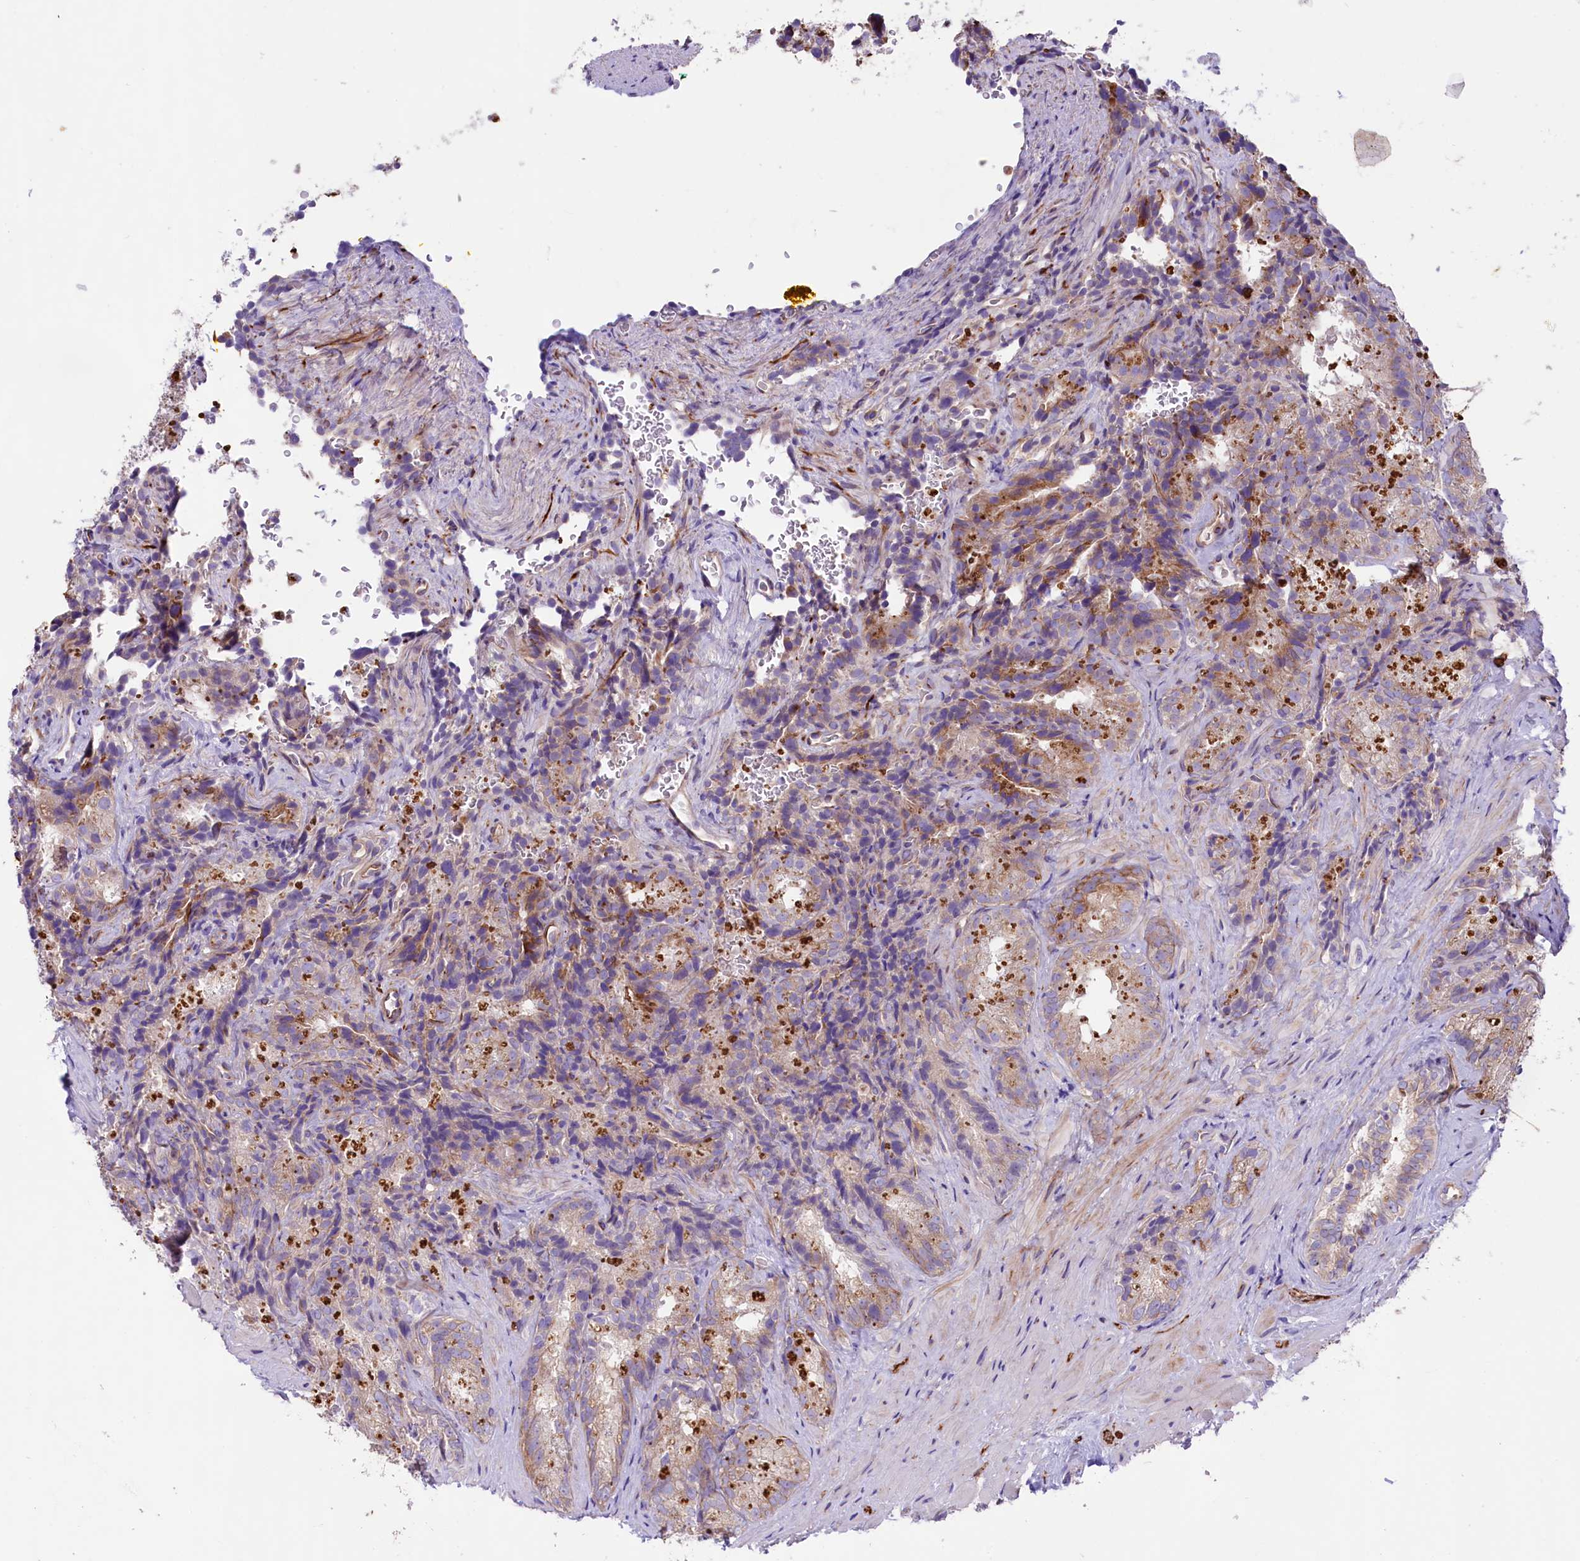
{"staining": {"intensity": "moderate", "quantity": "25%-75%", "location": "cytoplasmic/membranous"}, "tissue": "seminal vesicle", "cell_type": "Glandular cells", "image_type": "normal", "snomed": [{"axis": "morphology", "description": "Normal tissue, NOS"}, {"axis": "topography", "description": "Seminal veicle"}], "caption": "Approximately 25%-75% of glandular cells in benign seminal vesicle reveal moderate cytoplasmic/membranous protein staining as visualized by brown immunohistochemical staining.", "gene": "CD99L2", "patient": {"sex": "male", "age": 58}}